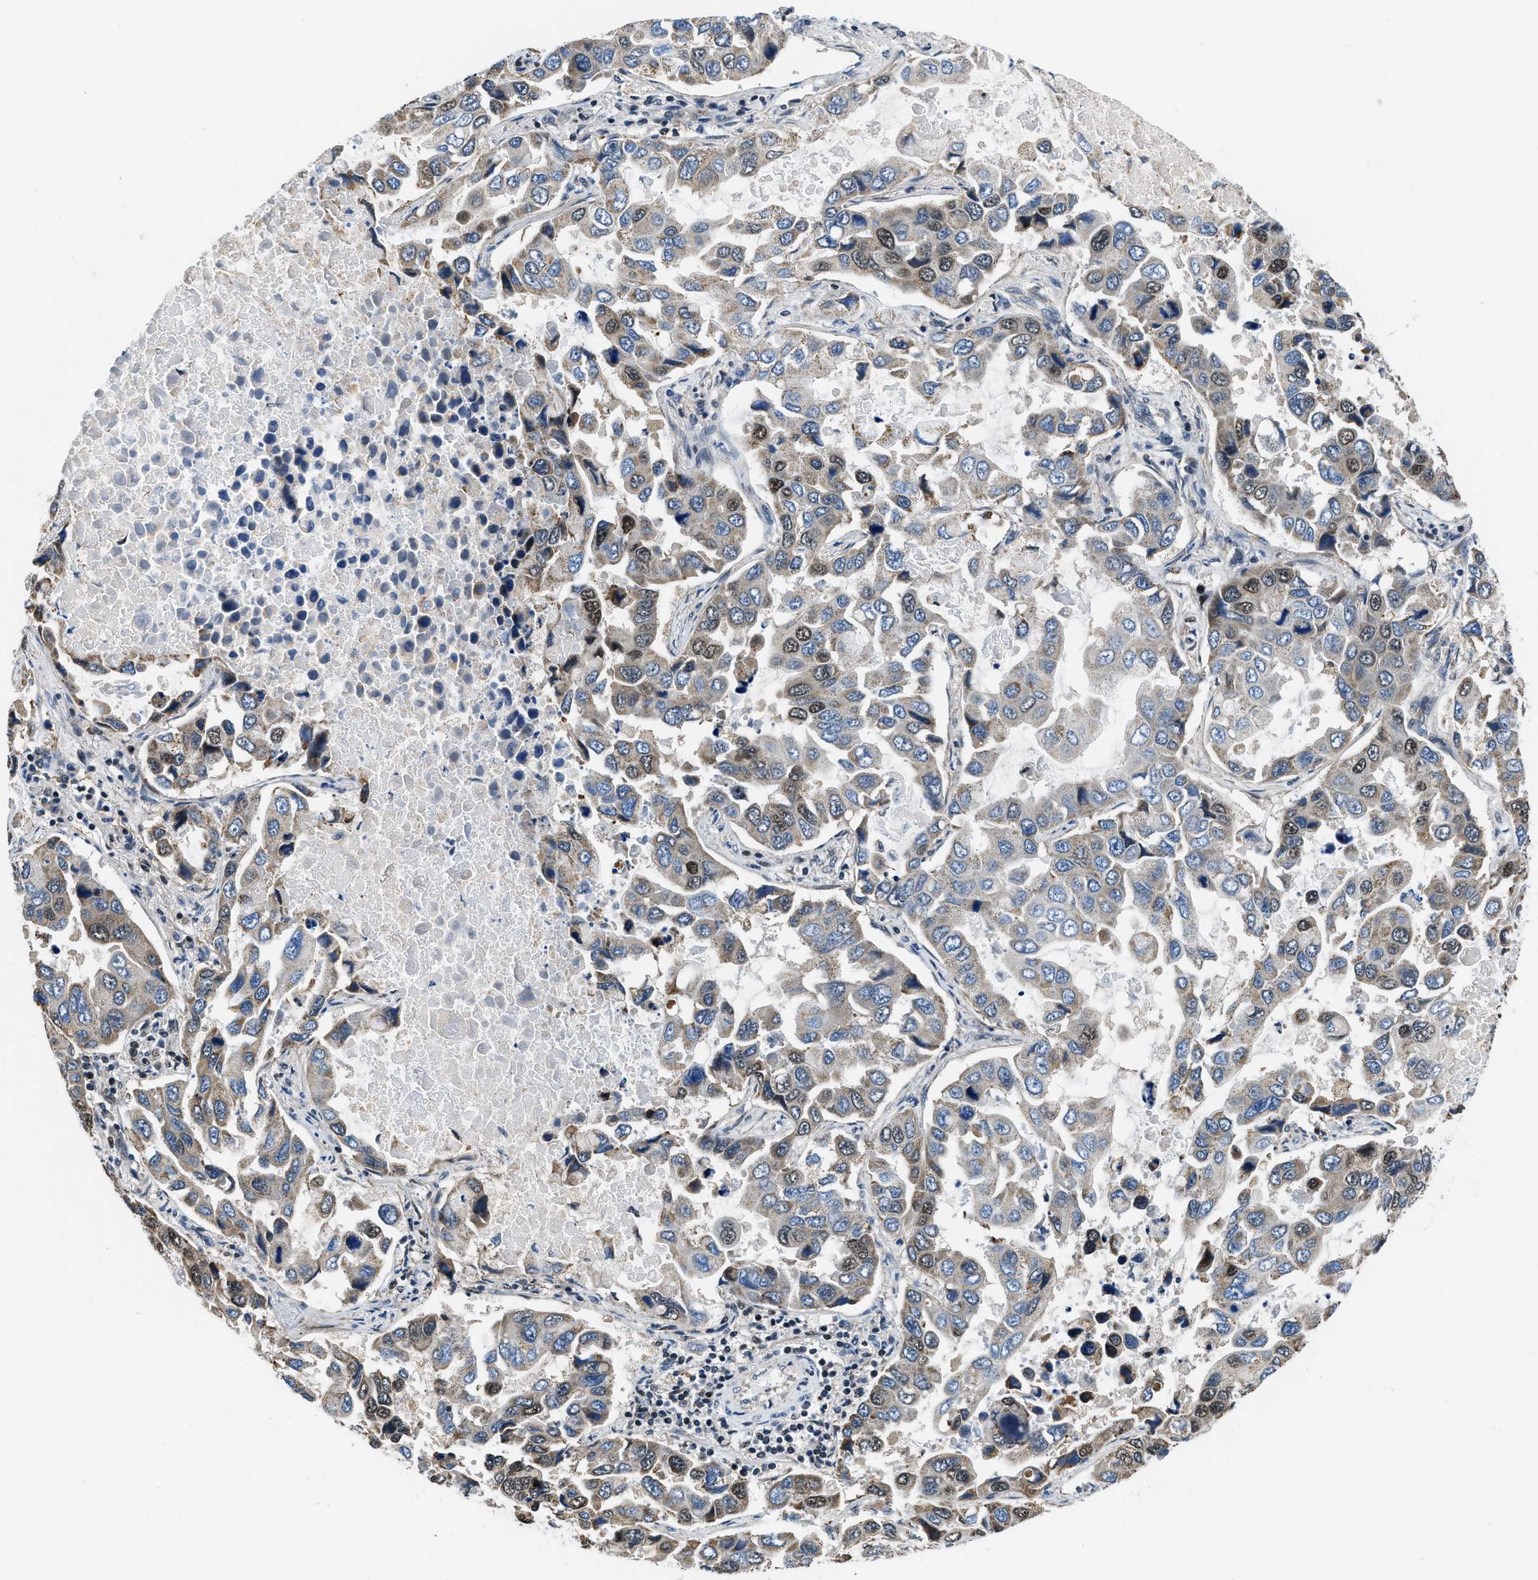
{"staining": {"intensity": "moderate", "quantity": "25%-75%", "location": "nuclear"}, "tissue": "lung cancer", "cell_type": "Tumor cells", "image_type": "cancer", "snomed": [{"axis": "morphology", "description": "Adenocarcinoma, NOS"}, {"axis": "topography", "description": "Lung"}], "caption": "This micrograph reveals immunohistochemistry (IHC) staining of lung adenocarcinoma, with medium moderate nuclear expression in about 25%-75% of tumor cells.", "gene": "KDM3B", "patient": {"sex": "male", "age": 64}}